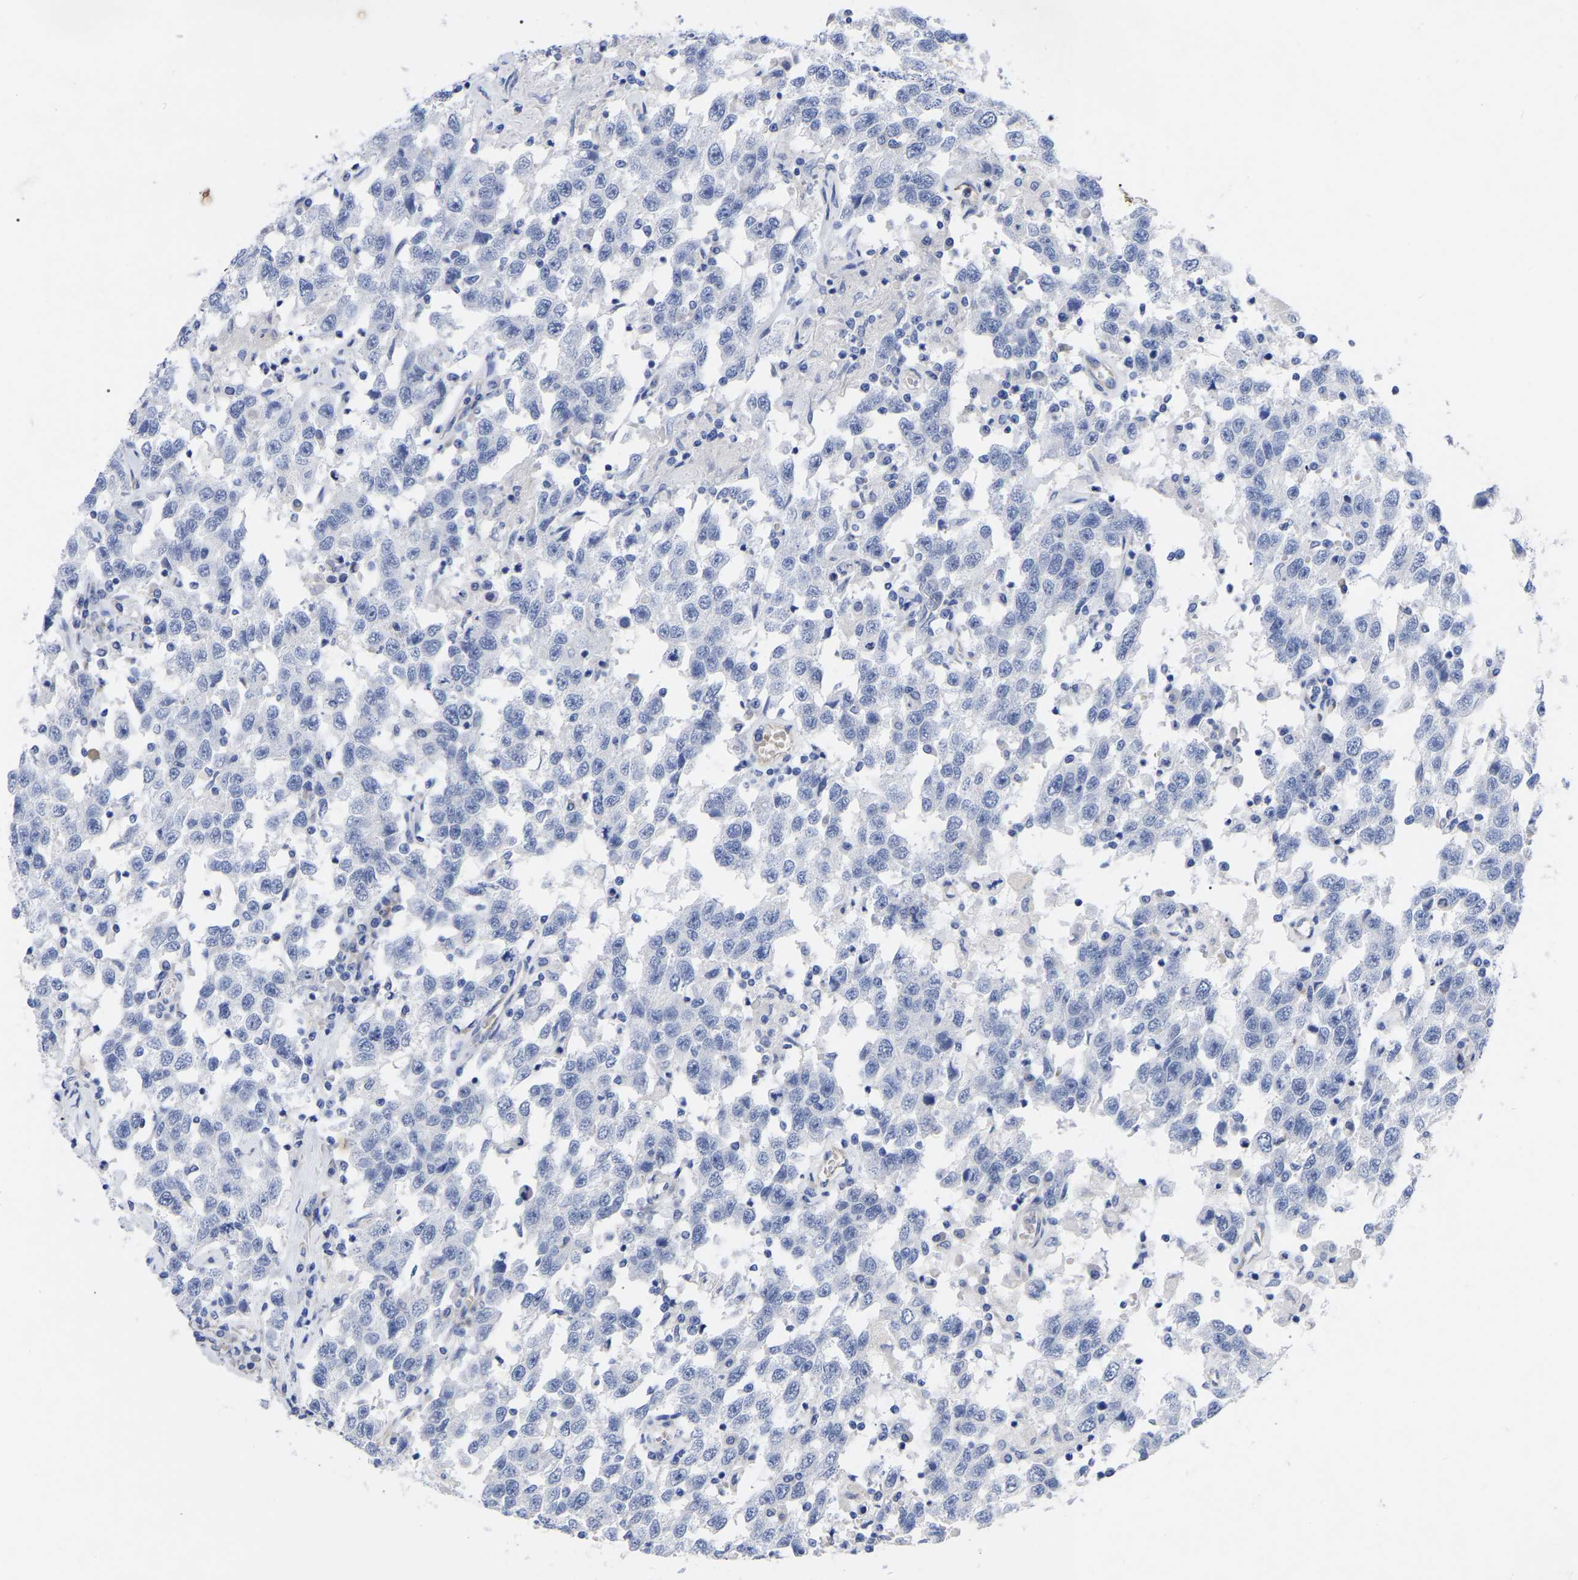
{"staining": {"intensity": "weak", "quantity": ">75%", "location": "cytoplasmic/membranous"}, "tissue": "testis cancer", "cell_type": "Tumor cells", "image_type": "cancer", "snomed": [{"axis": "morphology", "description": "Seminoma, NOS"}, {"axis": "topography", "description": "Testis"}], "caption": "The image reveals a brown stain indicating the presence of a protein in the cytoplasmic/membranous of tumor cells in testis cancer.", "gene": "GDF3", "patient": {"sex": "male", "age": 41}}